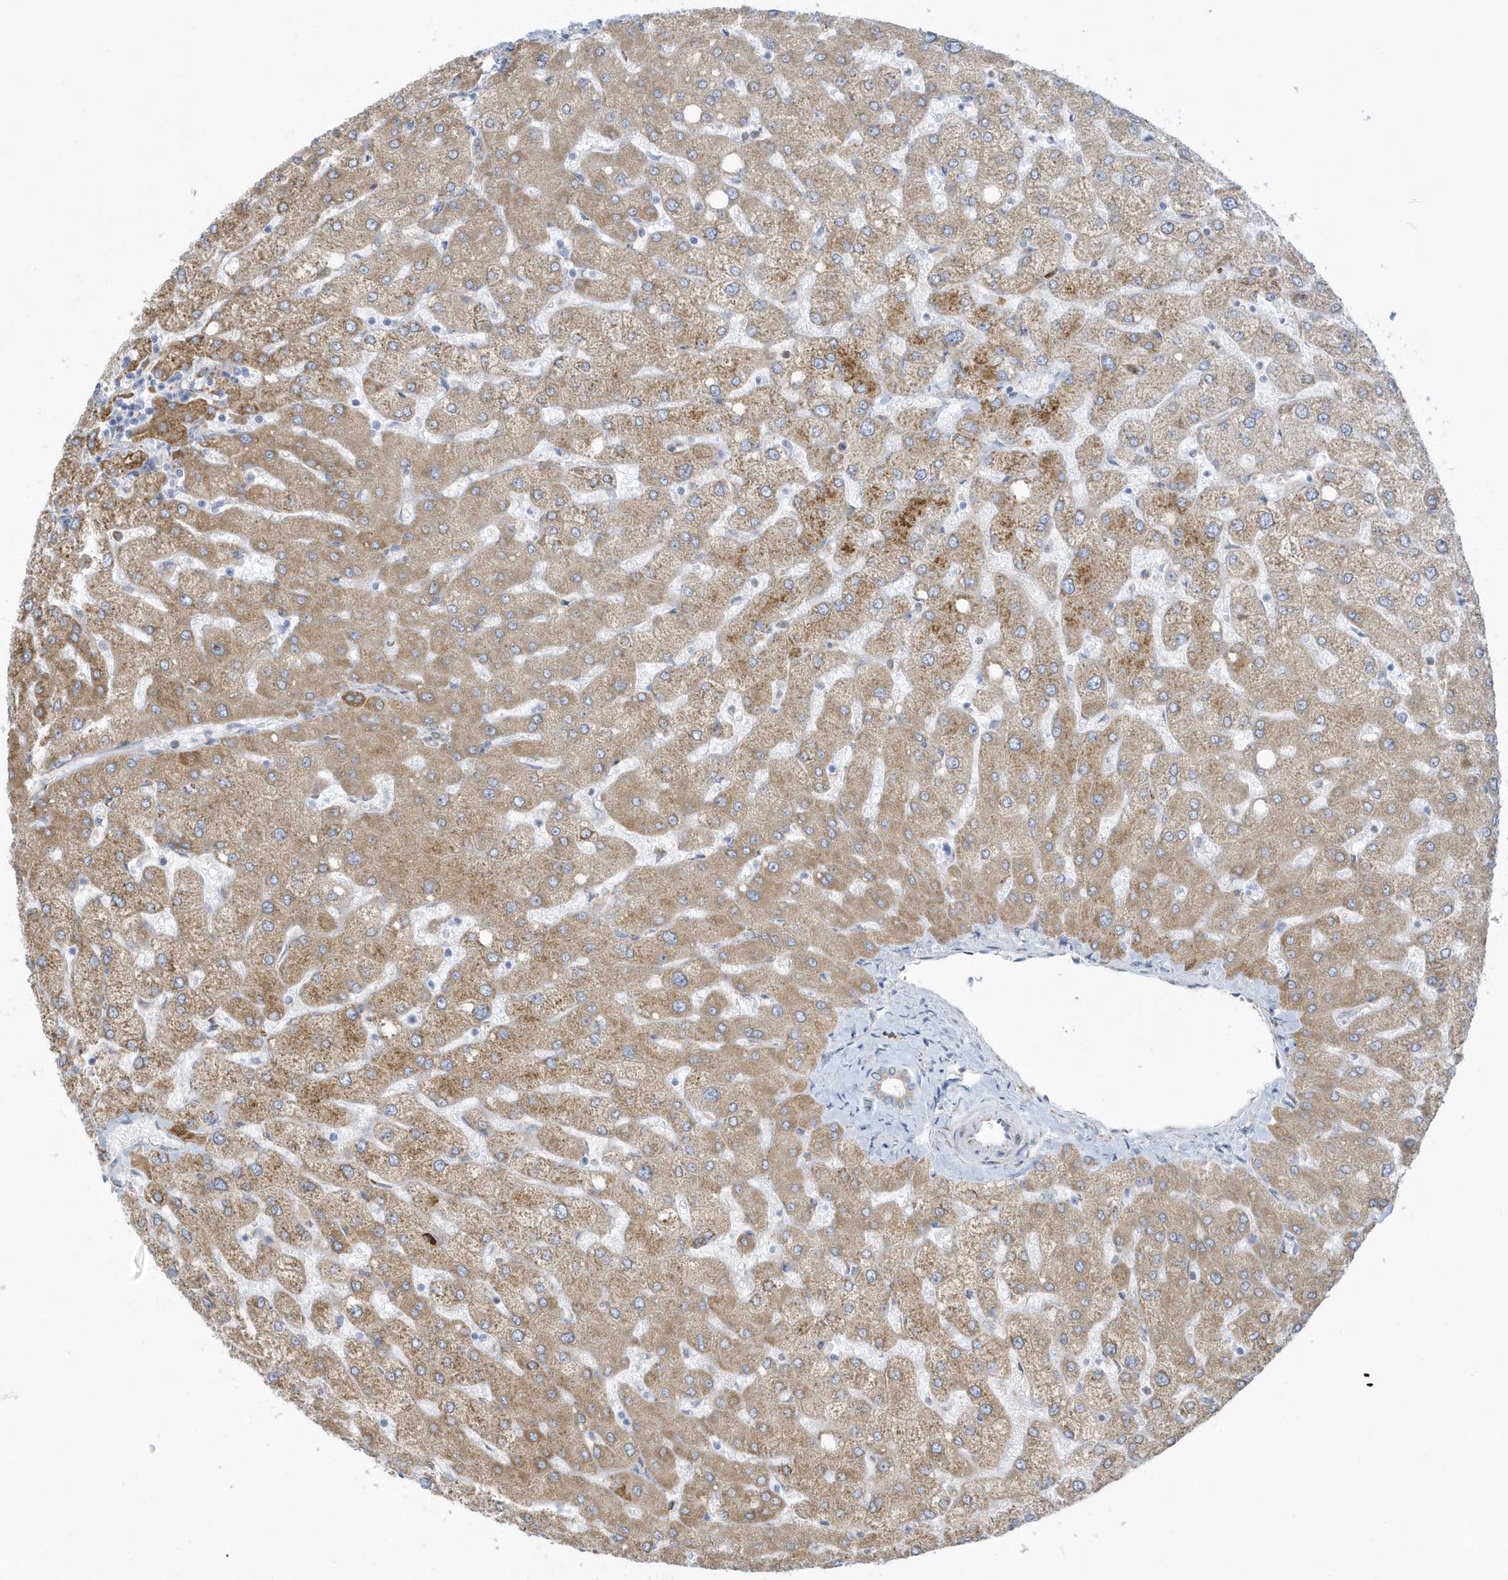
{"staining": {"intensity": "weak", "quantity": "25%-75%", "location": "cytoplasmic/membranous"}, "tissue": "liver", "cell_type": "Cholangiocytes", "image_type": "normal", "snomed": [{"axis": "morphology", "description": "Normal tissue, NOS"}, {"axis": "topography", "description": "Liver"}], "caption": "A micrograph of liver stained for a protein displays weak cytoplasmic/membranous brown staining in cholangiocytes.", "gene": "DCAF1", "patient": {"sex": "female", "age": 54}}